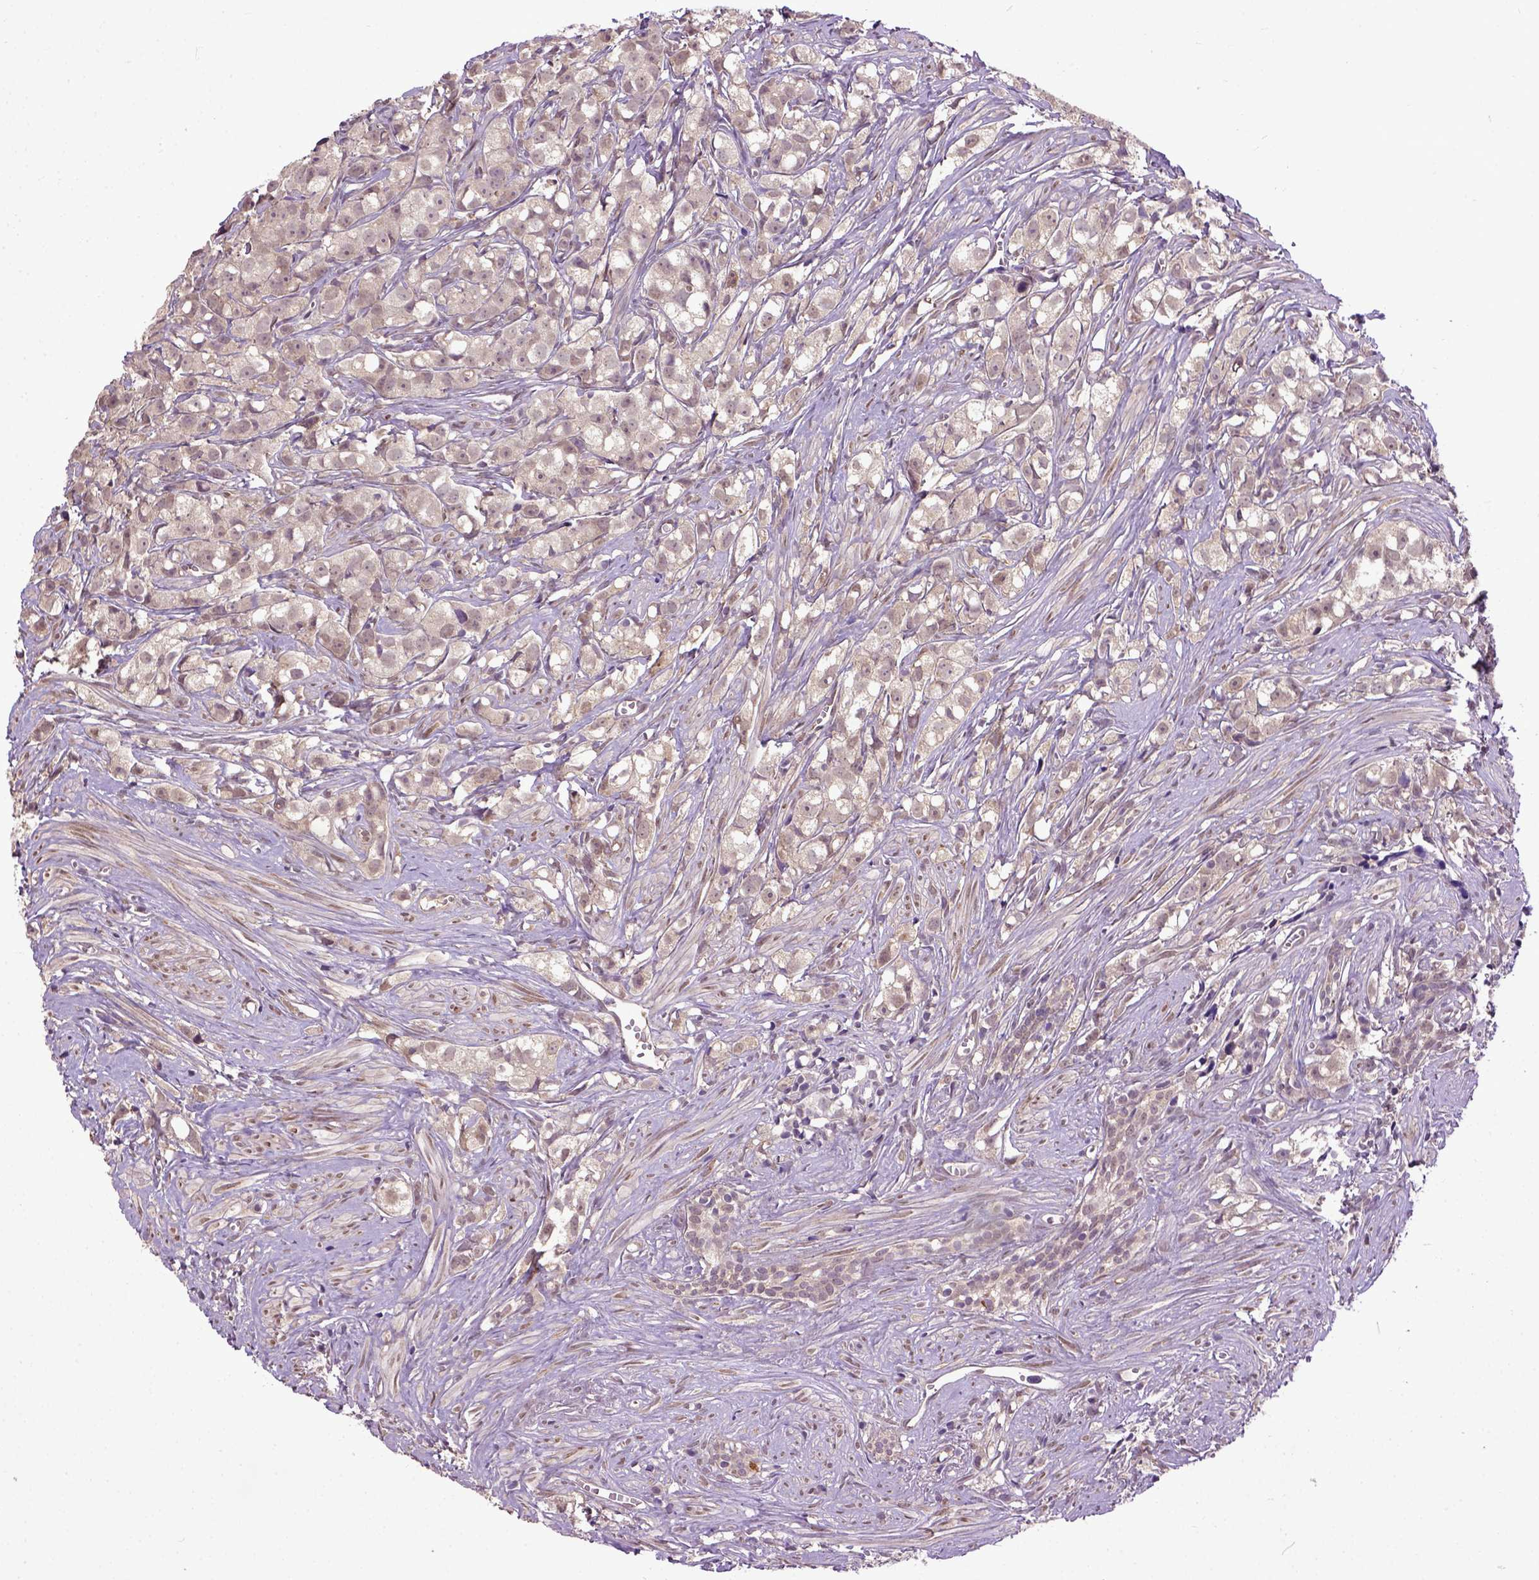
{"staining": {"intensity": "negative", "quantity": "none", "location": "none"}, "tissue": "prostate cancer", "cell_type": "Tumor cells", "image_type": "cancer", "snomed": [{"axis": "morphology", "description": "Adenocarcinoma, High grade"}, {"axis": "topography", "description": "Prostate"}], "caption": "A photomicrograph of prostate adenocarcinoma (high-grade) stained for a protein displays no brown staining in tumor cells. (Stains: DAB immunohistochemistry (IHC) with hematoxylin counter stain, Microscopy: brightfield microscopy at high magnification).", "gene": "UBA3", "patient": {"sex": "male", "age": 68}}